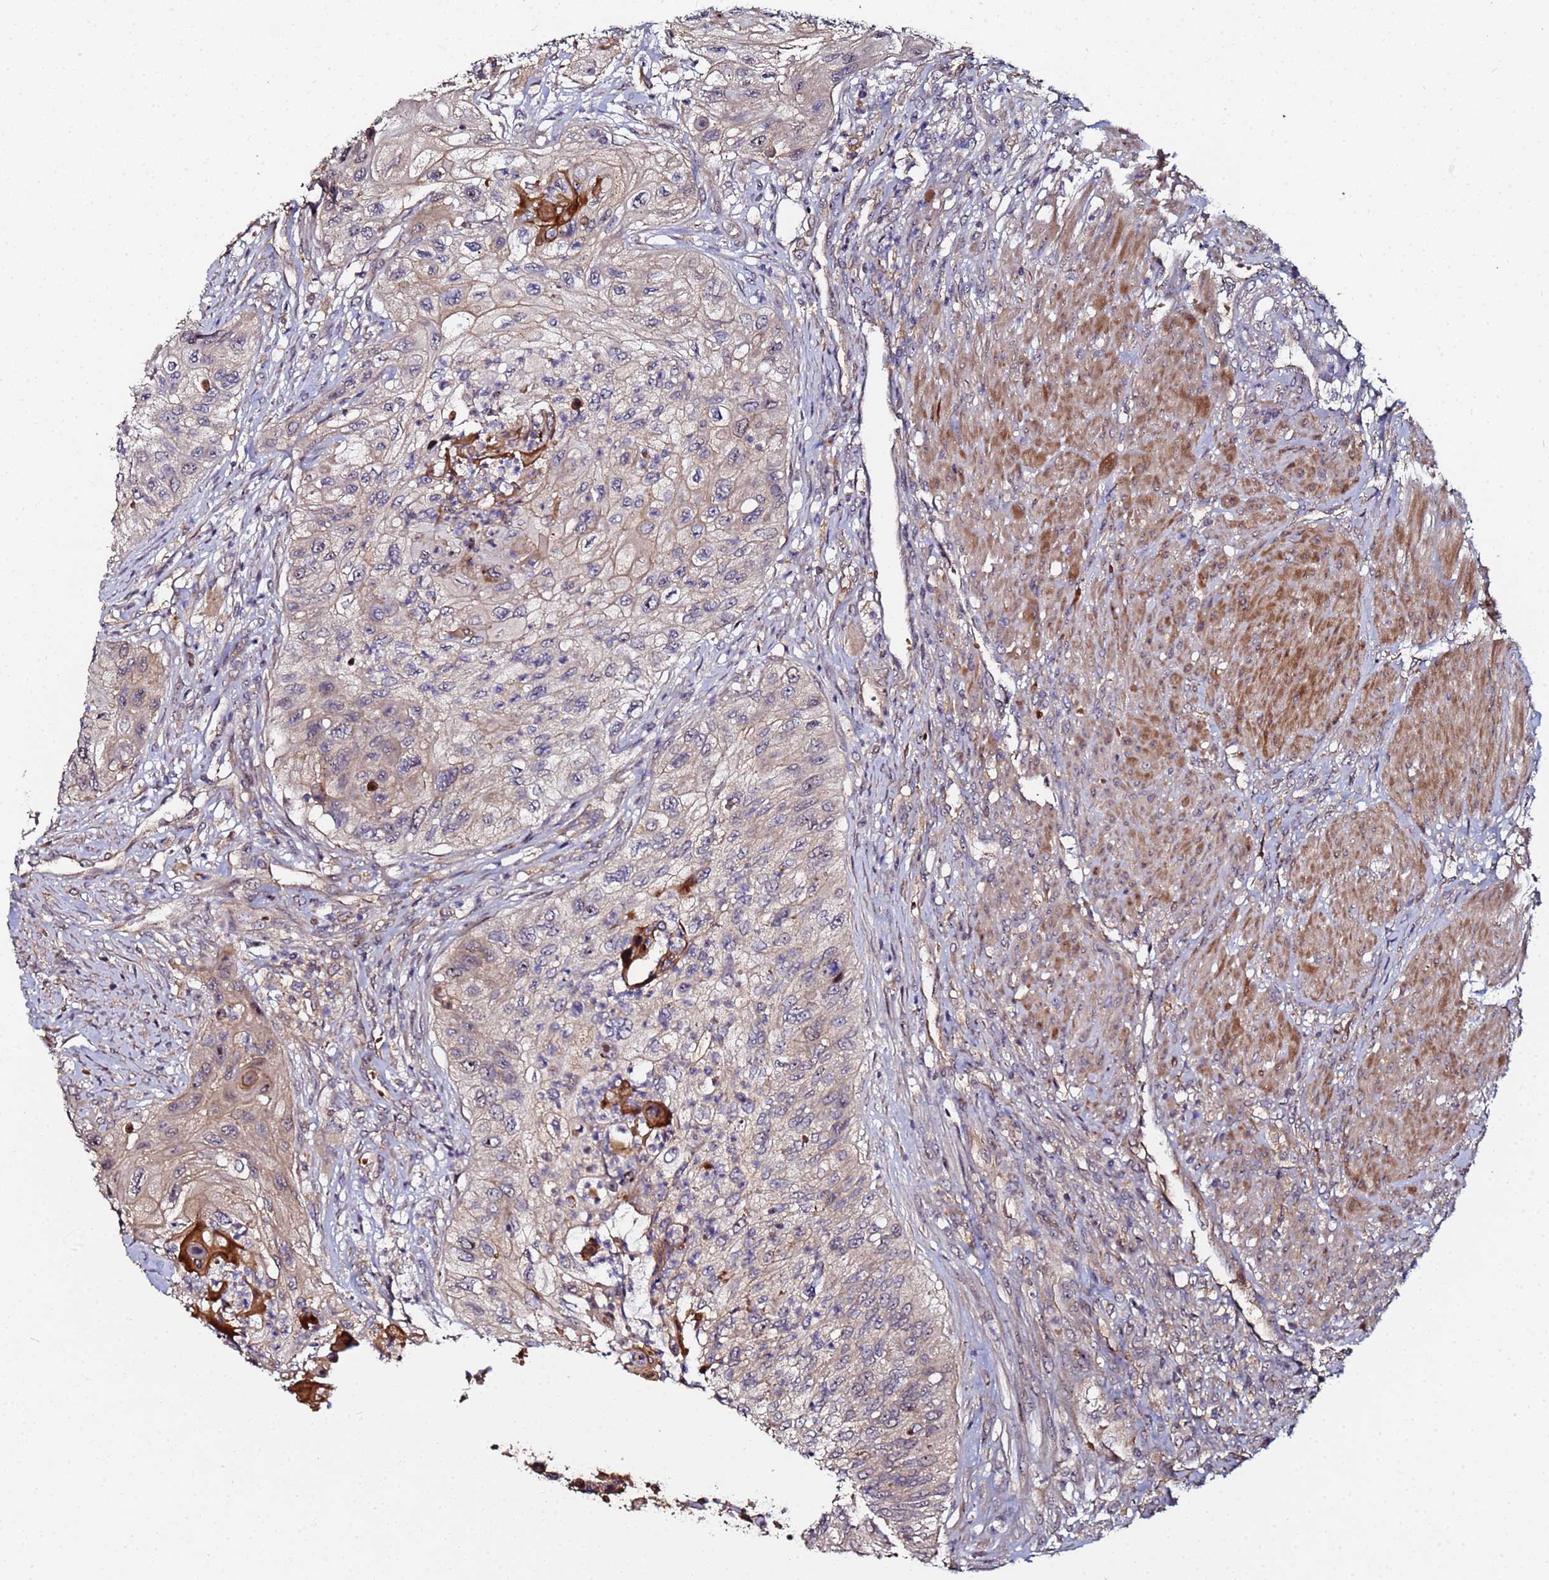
{"staining": {"intensity": "moderate", "quantity": "25%-75%", "location": "cytoplasmic/membranous,nuclear"}, "tissue": "urothelial cancer", "cell_type": "Tumor cells", "image_type": "cancer", "snomed": [{"axis": "morphology", "description": "Urothelial carcinoma, High grade"}, {"axis": "topography", "description": "Urinary bladder"}], "caption": "This is a photomicrograph of IHC staining of urothelial cancer, which shows moderate positivity in the cytoplasmic/membranous and nuclear of tumor cells.", "gene": "OSER1", "patient": {"sex": "female", "age": 60}}